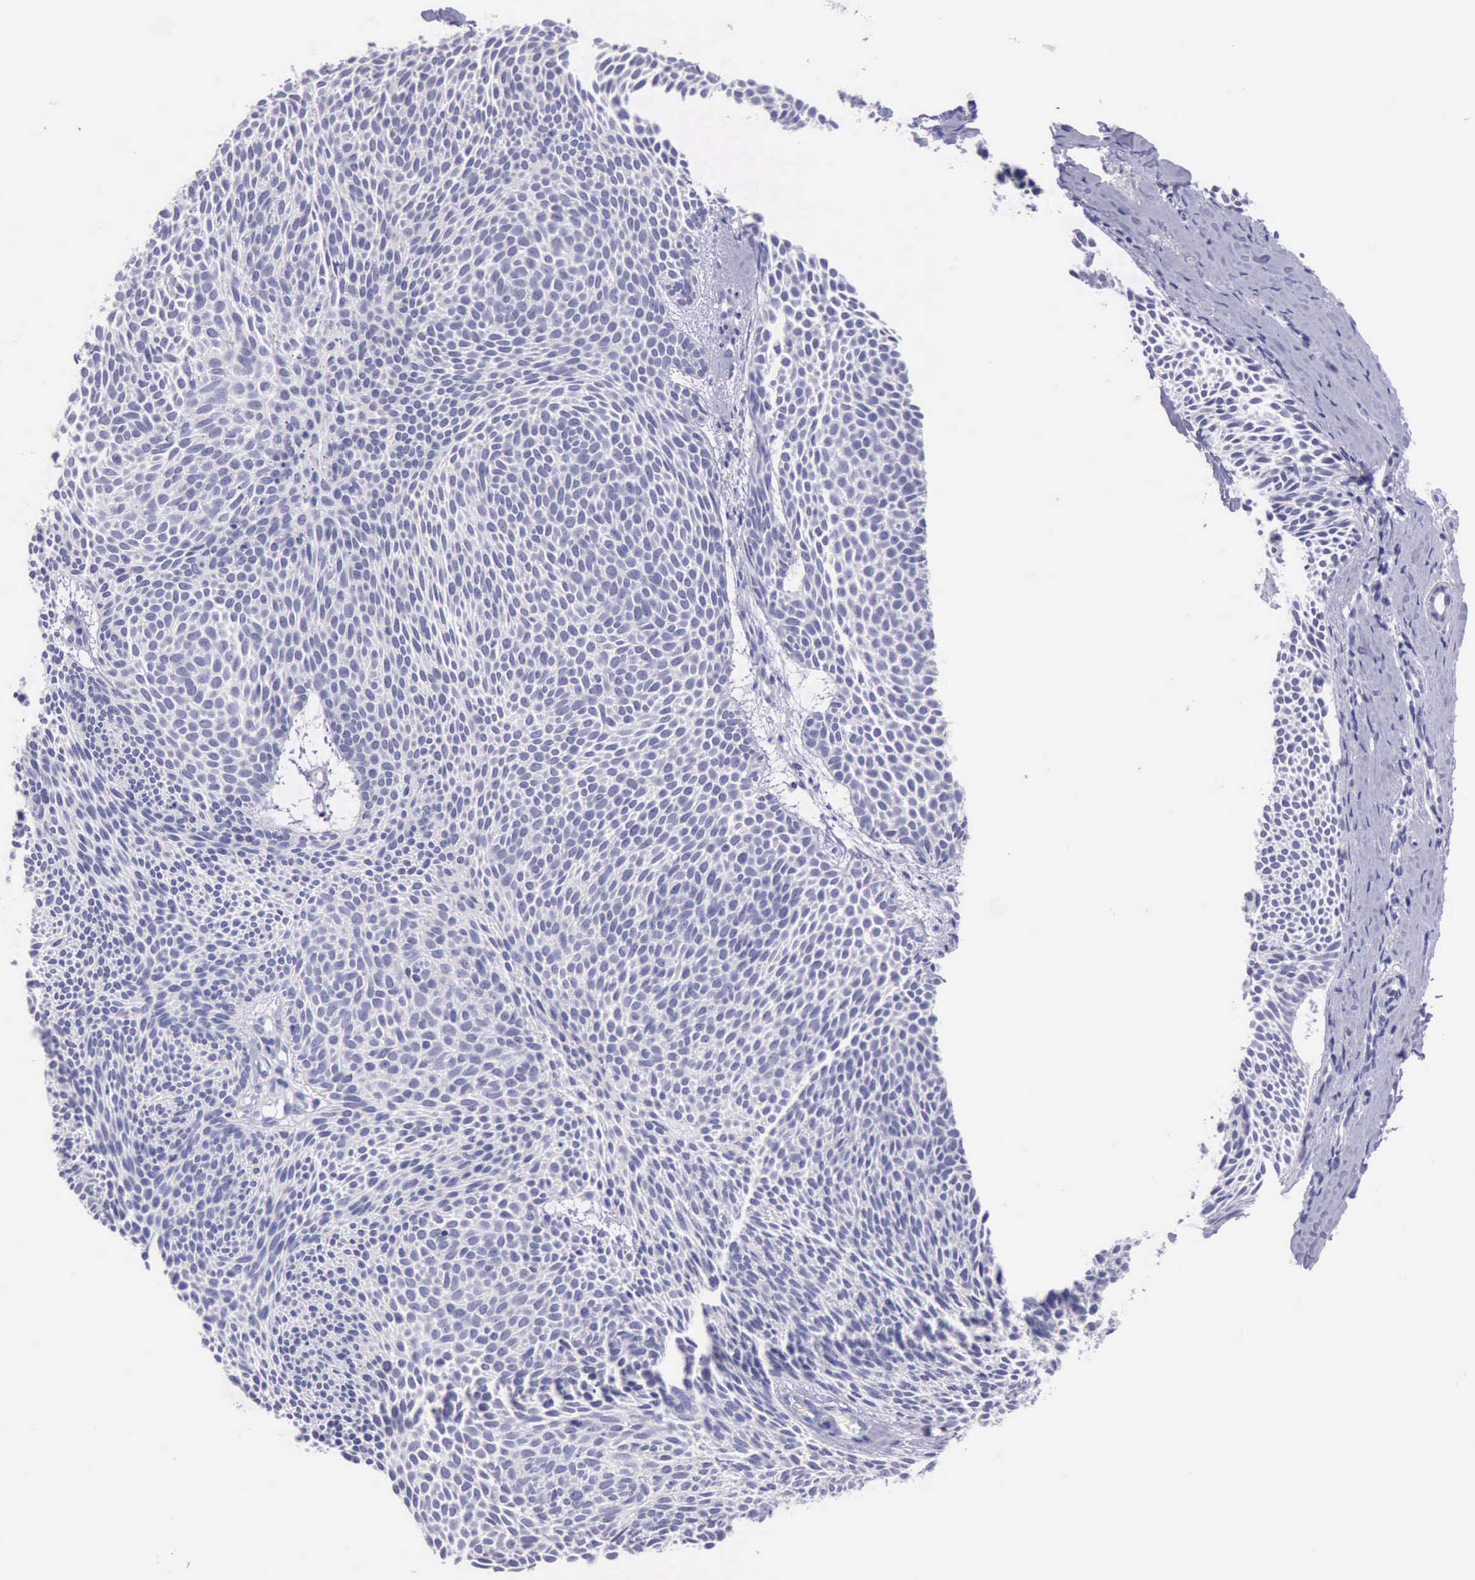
{"staining": {"intensity": "negative", "quantity": "none", "location": "none"}, "tissue": "skin cancer", "cell_type": "Tumor cells", "image_type": "cancer", "snomed": [{"axis": "morphology", "description": "Basal cell carcinoma"}, {"axis": "topography", "description": "Skin"}], "caption": "Immunohistochemical staining of human basal cell carcinoma (skin) reveals no significant positivity in tumor cells.", "gene": "LRFN5", "patient": {"sex": "male", "age": 84}}